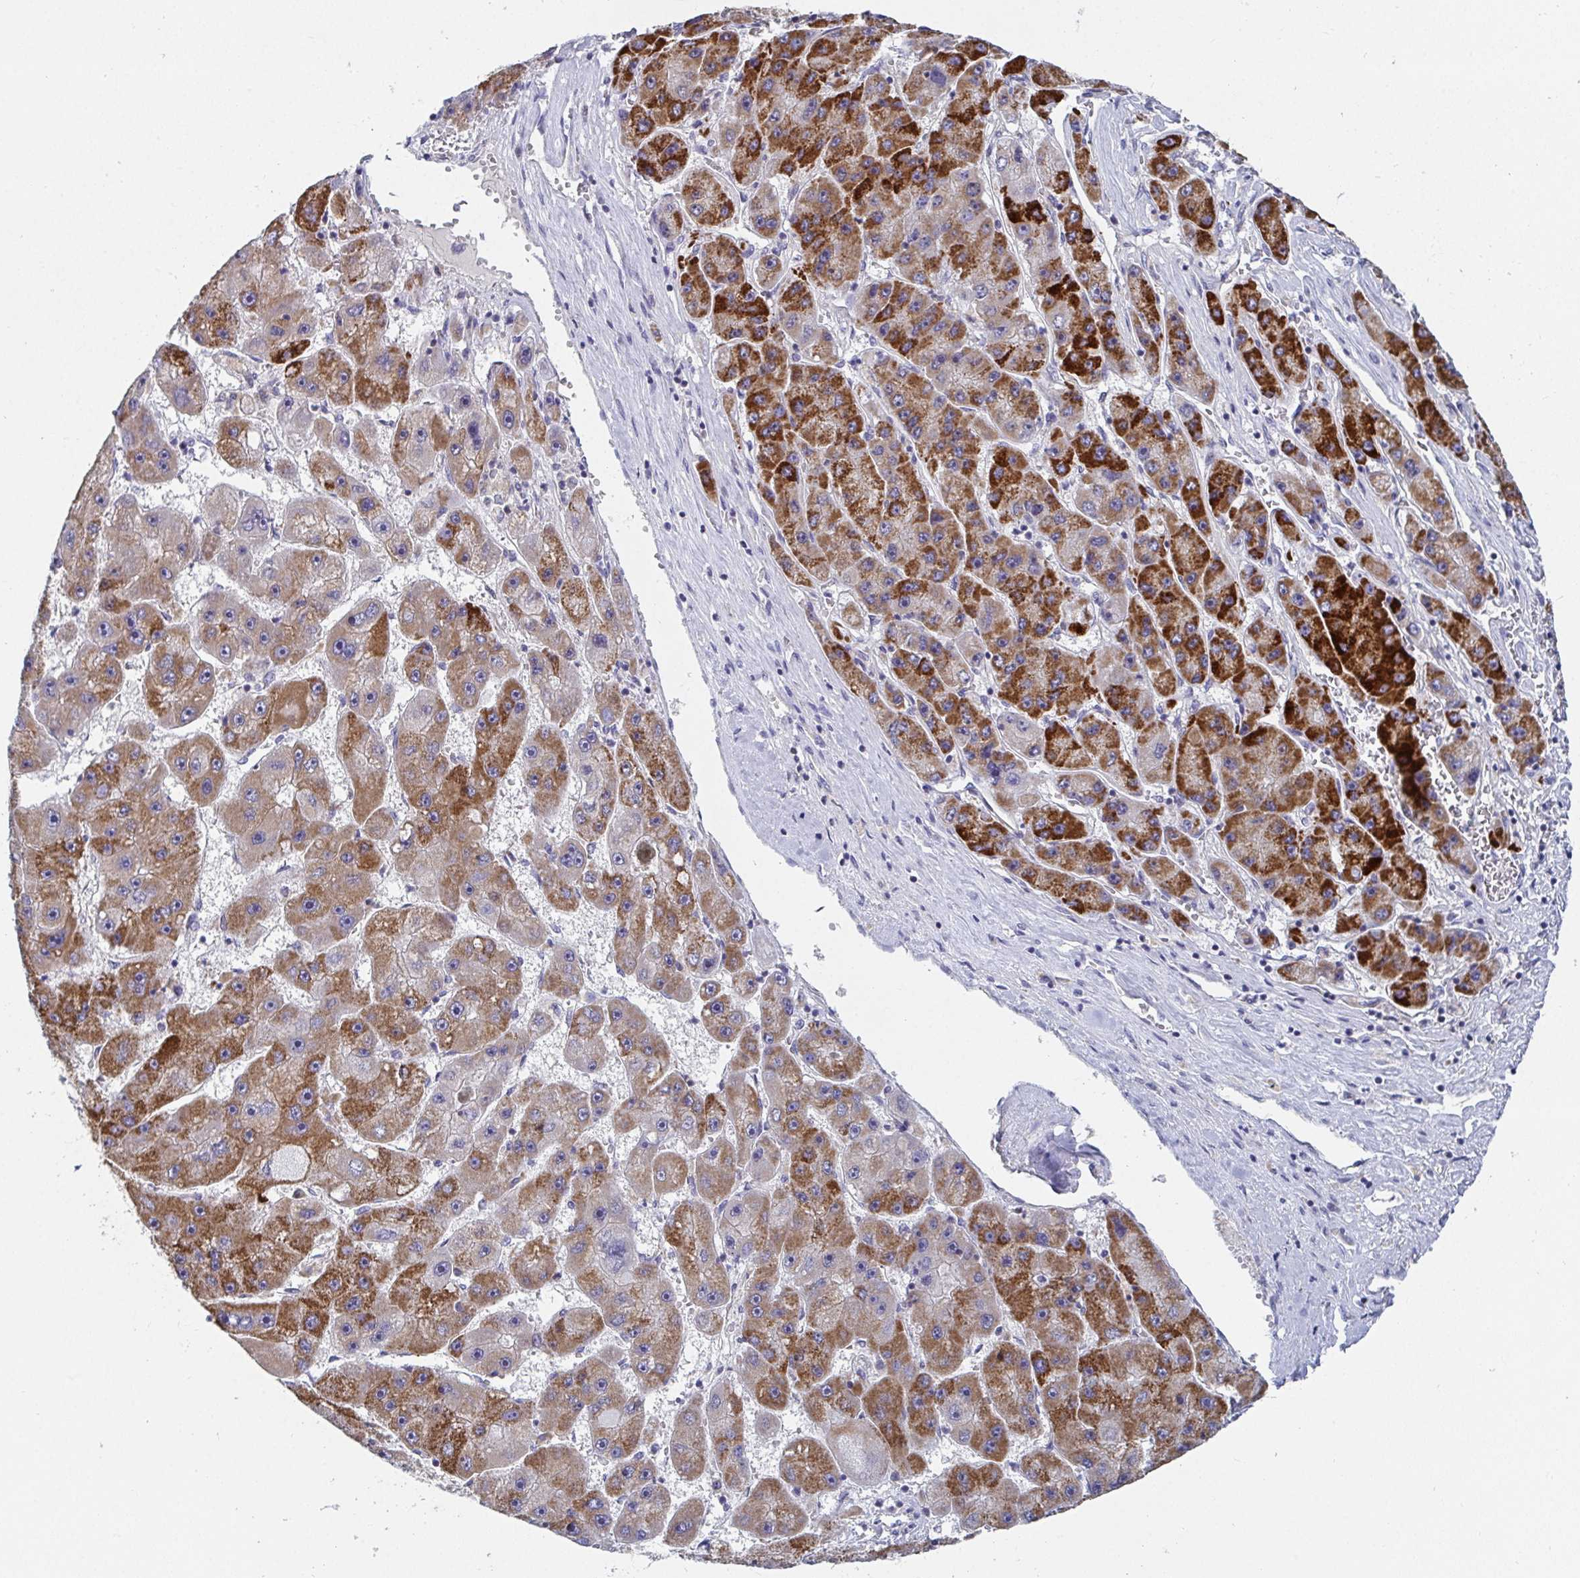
{"staining": {"intensity": "strong", "quantity": "25%-75%", "location": "cytoplasmic/membranous"}, "tissue": "liver cancer", "cell_type": "Tumor cells", "image_type": "cancer", "snomed": [{"axis": "morphology", "description": "Carcinoma, Hepatocellular, NOS"}, {"axis": "topography", "description": "Liver"}], "caption": "DAB immunohistochemical staining of human hepatocellular carcinoma (liver) displays strong cytoplasmic/membranous protein expression in about 25%-75% of tumor cells. (DAB IHC with brightfield microscopy, high magnification).", "gene": "ATP5F1C", "patient": {"sex": "female", "age": 61}}